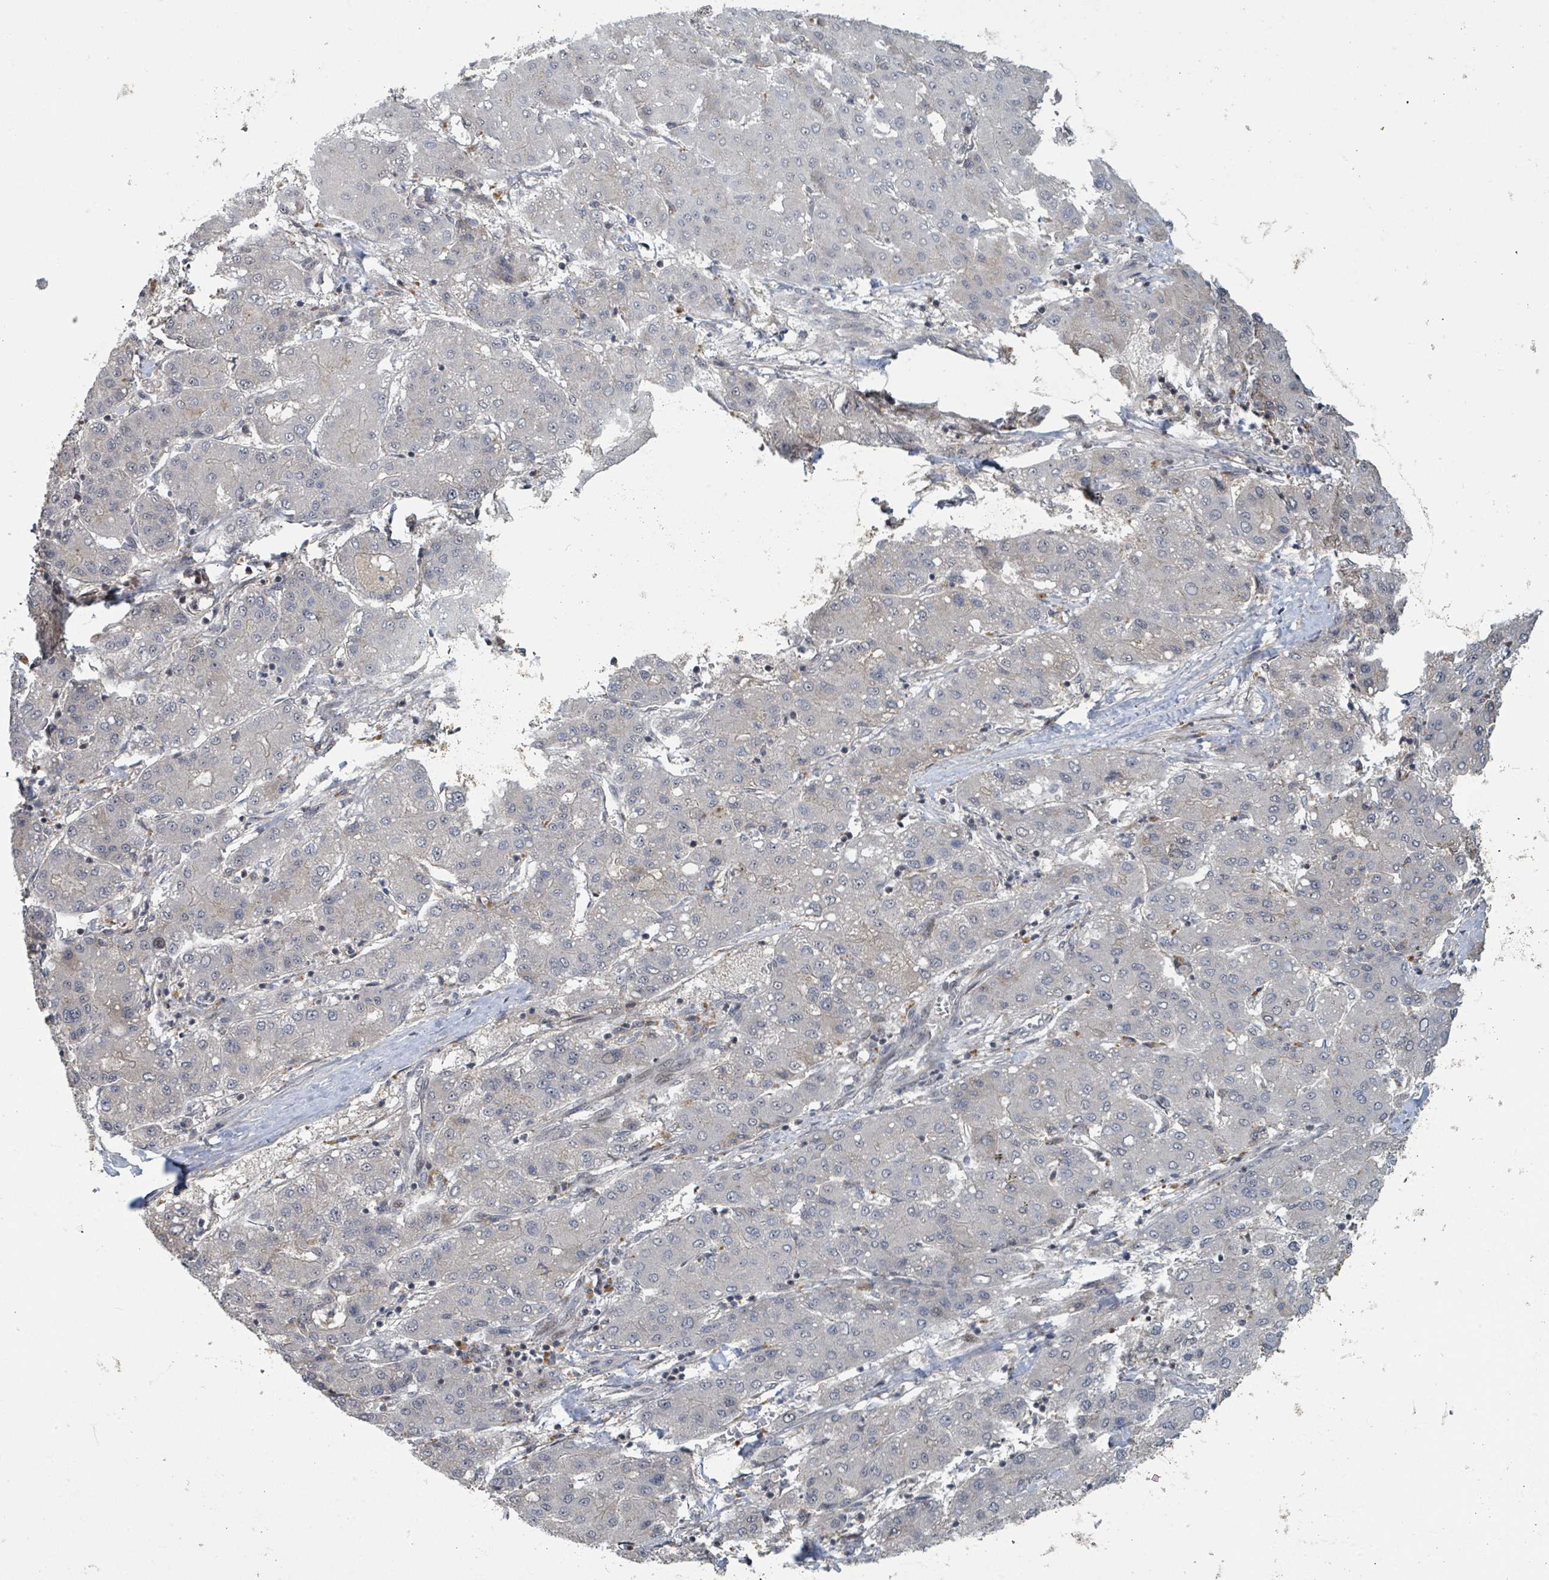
{"staining": {"intensity": "negative", "quantity": "none", "location": "none"}, "tissue": "liver cancer", "cell_type": "Tumor cells", "image_type": "cancer", "snomed": [{"axis": "morphology", "description": "Carcinoma, Hepatocellular, NOS"}, {"axis": "topography", "description": "Liver"}], "caption": "IHC of human liver hepatocellular carcinoma displays no positivity in tumor cells. (DAB (3,3'-diaminobenzidine) immunohistochemistry with hematoxylin counter stain).", "gene": "ZBTB14", "patient": {"sex": "male", "age": 65}}